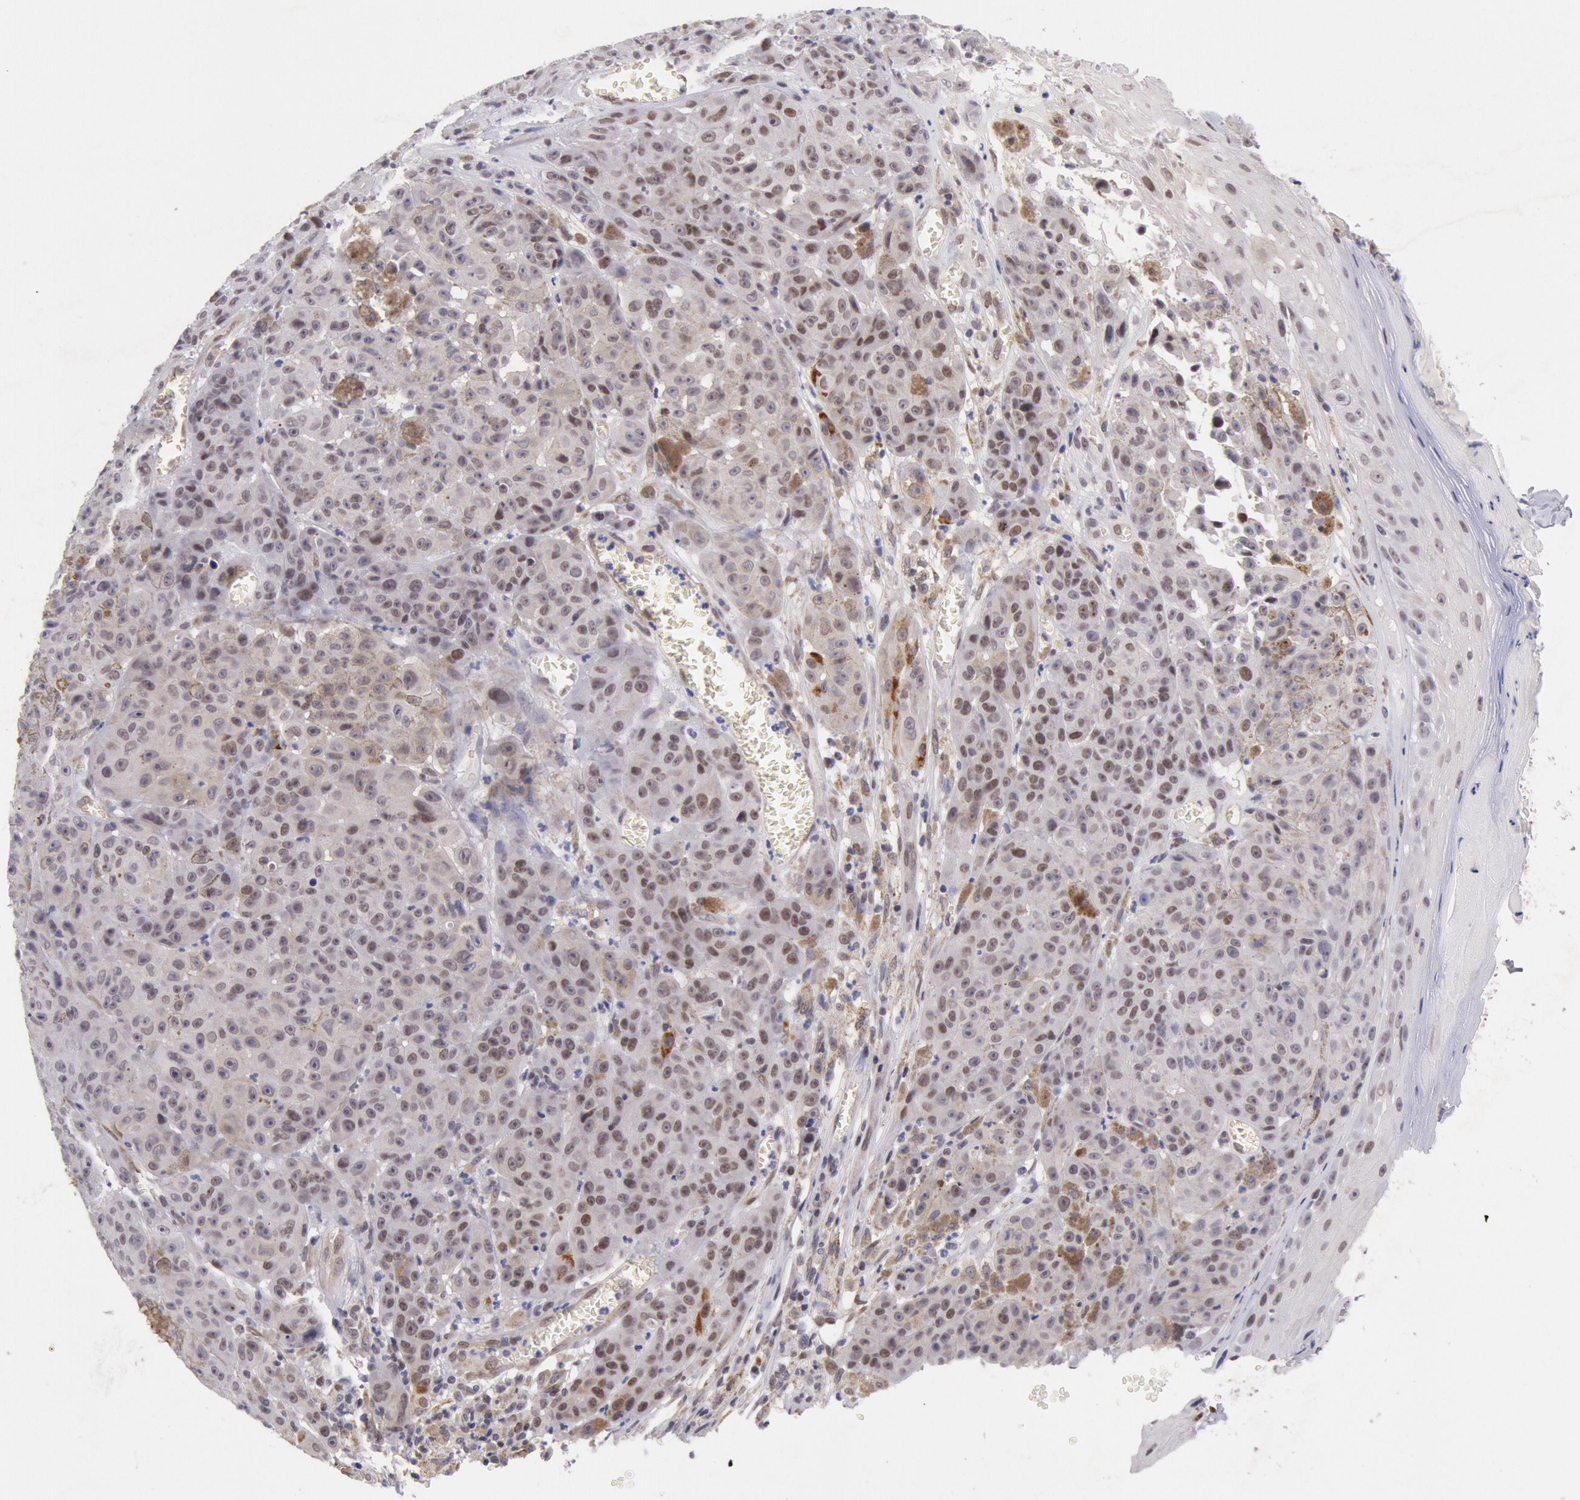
{"staining": {"intensity": "moderate", "quantity": ">75%", "location": "nuclear"}, "tissue": "melanoma", "cell_type": "Tumor cells", "image_type": "cancer", "snomed": [{"axis": "morphology", "description": "Malignant melanoma, NOS"}, {"axis": "topography", "description": "Skin"}], "caption": "A brown stain shows moderate nuclear expression of a protein in human malignant melanoma tumor cells.", "gene": "CDKN2B", "patient": {"sex": "male", "age": 64}}